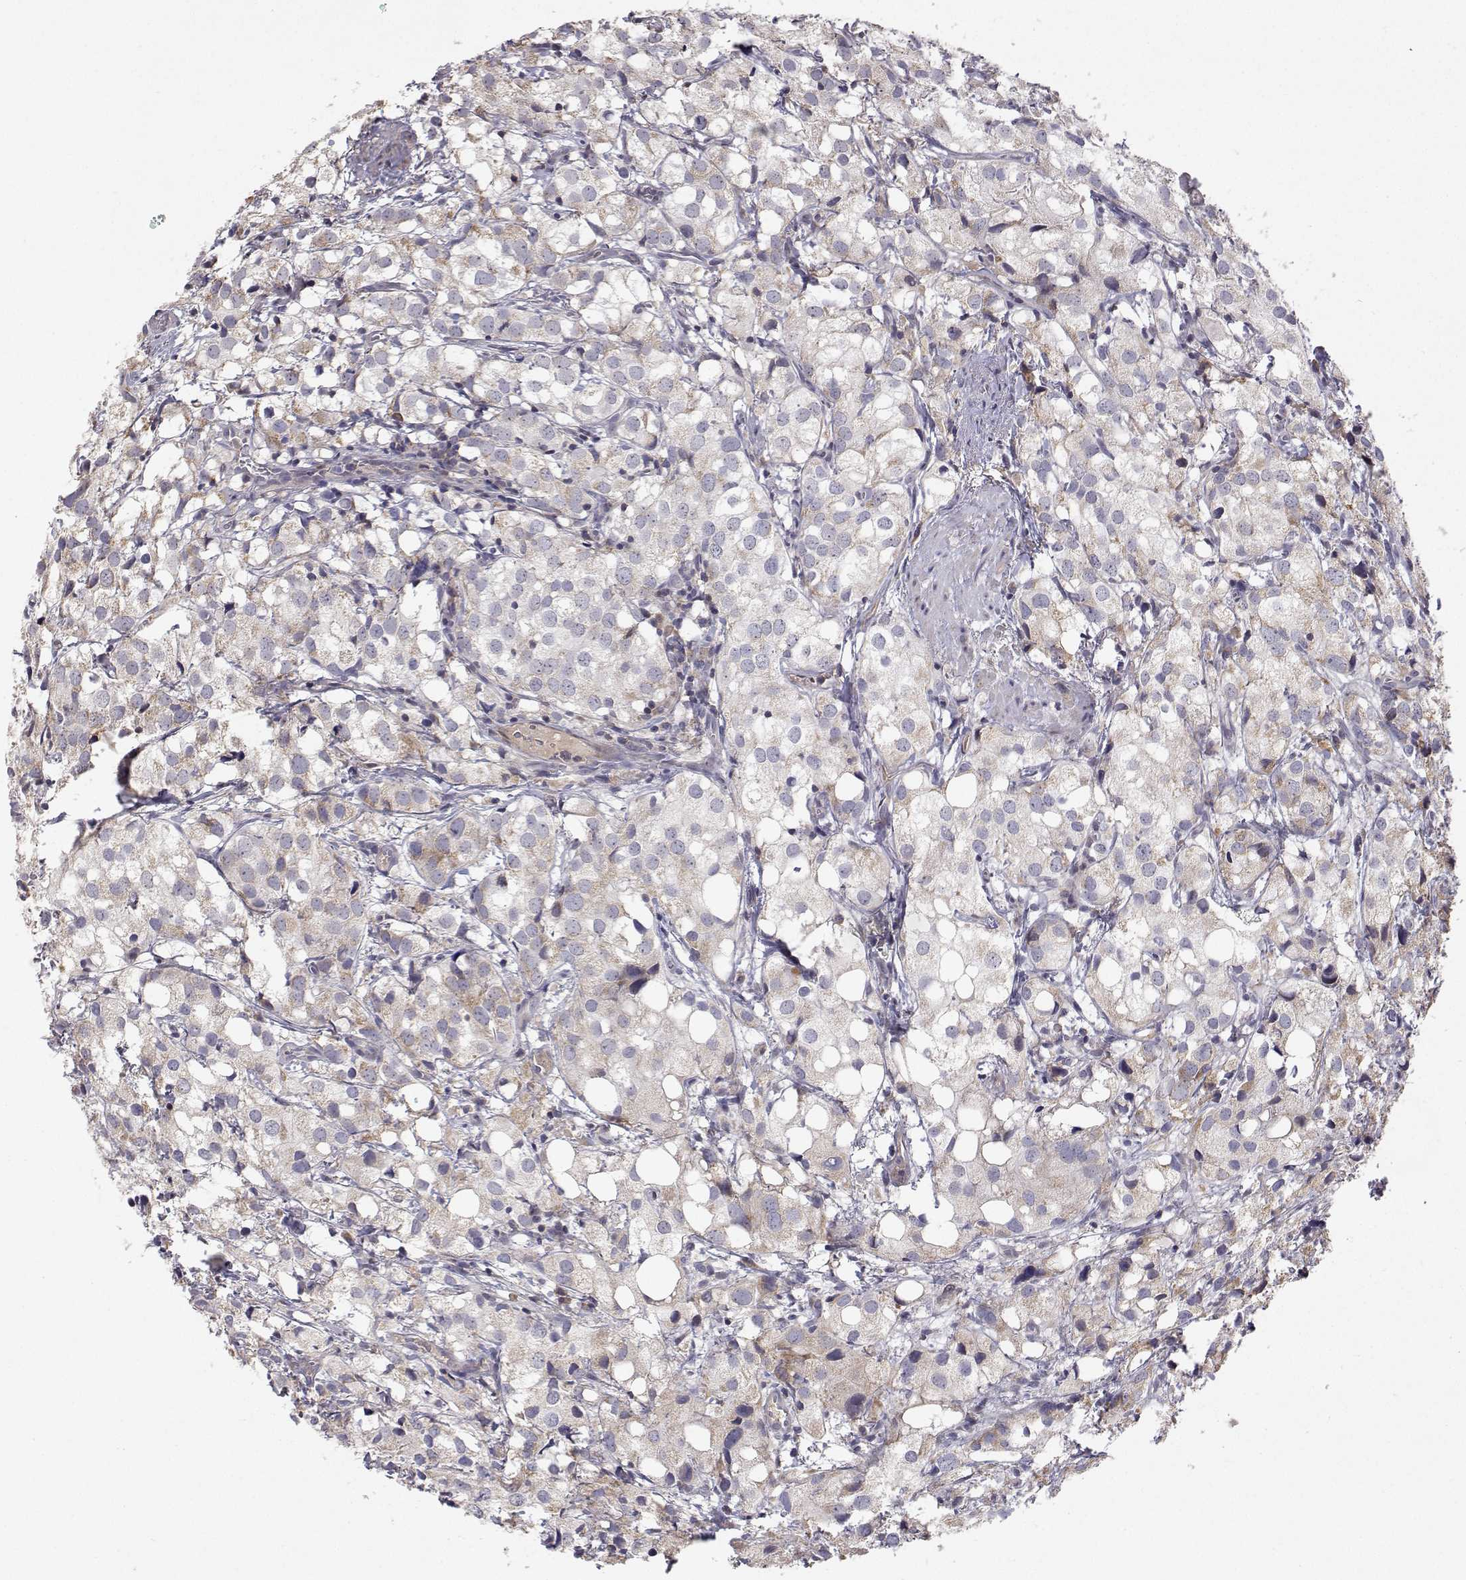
{"staining": {"intensity": "weak", "quantity": "25%-75%", "location": "cytoplasmic/membranous"}, "tissue": "prostate cancer", "cell_type": "Tumor cells", "image_type": "cancer", "snomed": [{"axis": "morphology", "description": "Adenocarcinoma, High grade"}, {"axis": "topography", "description": "Prostate"}], "caption": "The image displays staining of high-grade adenocarcinoma (prostate), revealing weak cytoplasmic/membranous protein staining (brown color) within tumor cells.", "gene": "MRPL3", "patient": {"sex": "male", "age": 86}}